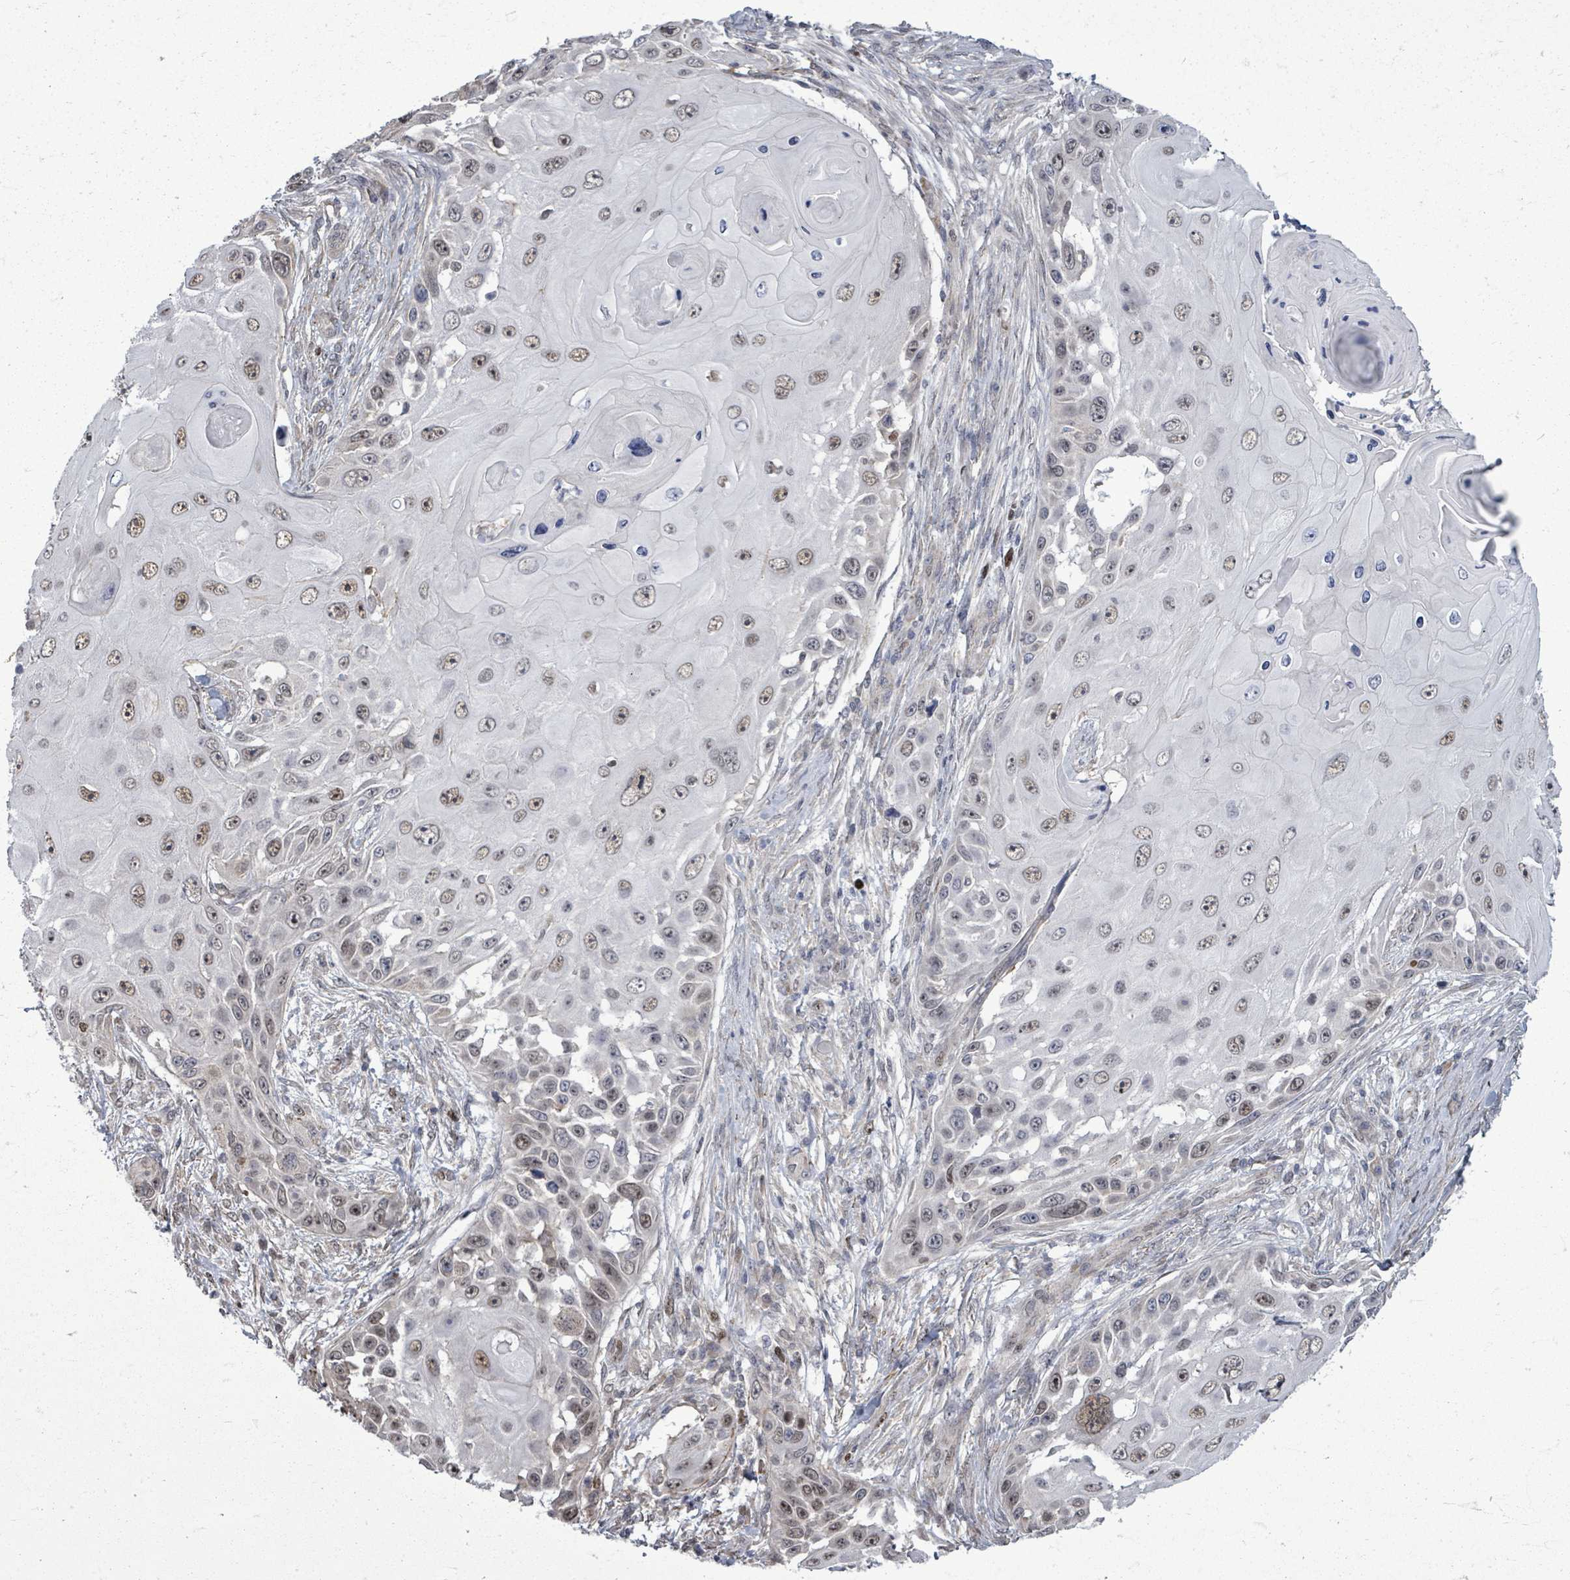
{"staining": {"intensity": "moderate", "quantity": ">75%", "location": "nuclear"}, "tissue": "skin cancer", "cell_type": "Tumor cells", "image_type": "cancer", "snomed": [{"axis": "morphology", "description": "Squamous cell carcinoma, NOS"}, {"axis": "topography", "description": "Skin"}], "caption": "Tumor cells show moderate nuclear expression in approximately >75% of cells in skin cancer.", "gene": "PAPSS1", "patient": {"sex": "female", "age": 44}}